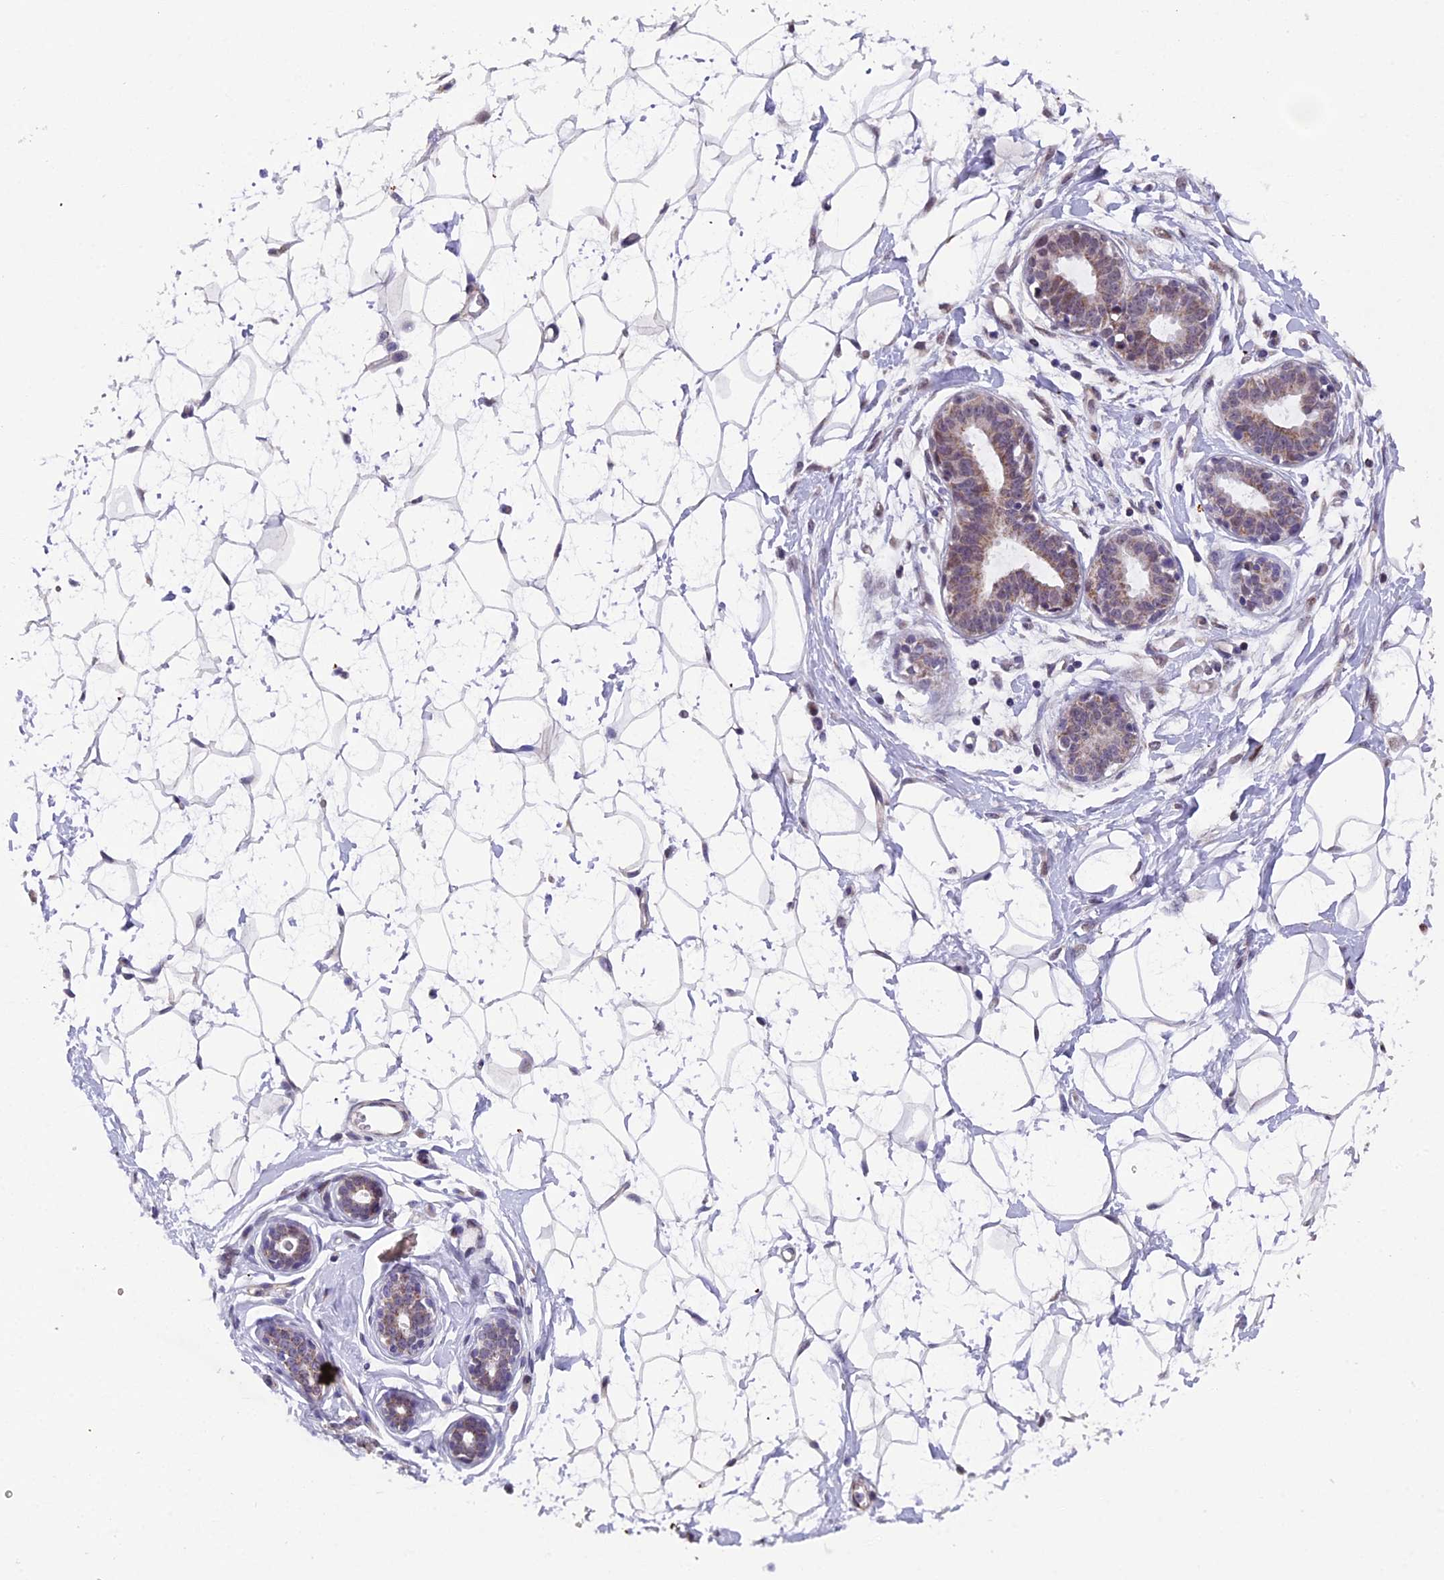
{"staining": {"intensity": "negative", "quantity": "none", "location": "none"}, "tissue": "breast", "cell_type": "Adipocytes", "image_type": "normal", "snomed": [{"axis": "morphology", "description": "Normal tissue, NOS"}, {"axis": "morphology", "description": "Adenoma, NOS"}, {"axis": "topography", "description": "Breast"}], "caption": "Immunohistochemistry (IHC) histopathology image of benign breast: breast stained with DAB (3,3'-diaminobenzidine) reveals no significant protein expression in adipocytes. (Stains: DAB (3,3'-diaminobenzidine) immunohistochemistry (IHC) with hematoxylin counter stain, Microscopy: brightfield microscopy at high magnification).", "gene": "XKR9", "patient": {"sex": "female", "age": 23}}